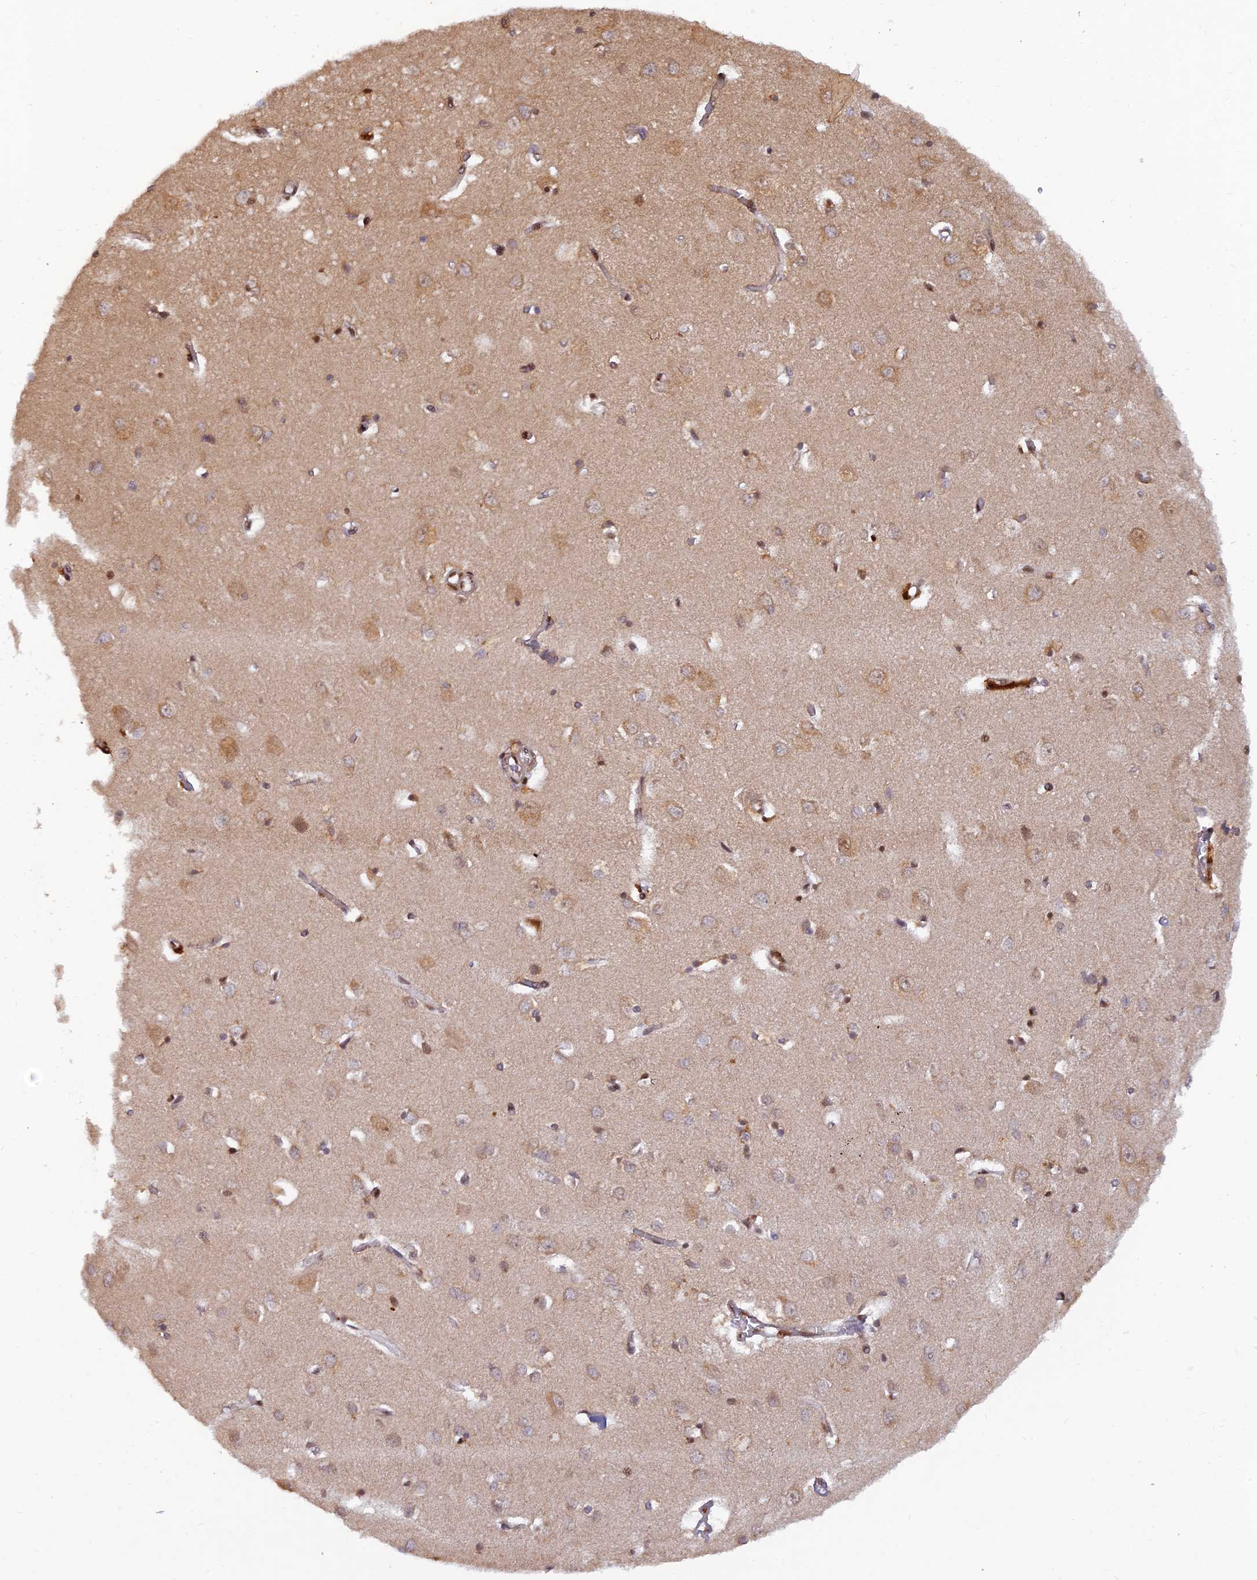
{"staining": {"intensity": "negative", "quantity": "none", "location": "none"}, "tissue": "cerebral cortex", "cell_type": "Endothelial cells", "image_type": "normal", "snomed": [{"axis": "morphology", "description": "Normal tissue, NOS"}, {"axis": "topography", "description": "Cerebral cortex"}], "caption": "Immunohistochemistry micrograph of normal cerebral cortex: cerebral cortex stained with DAB displays no significant protein staining in endothelial cells.", "gene": "ZNF565", "patient": {"sex": "female", "age": 64}}